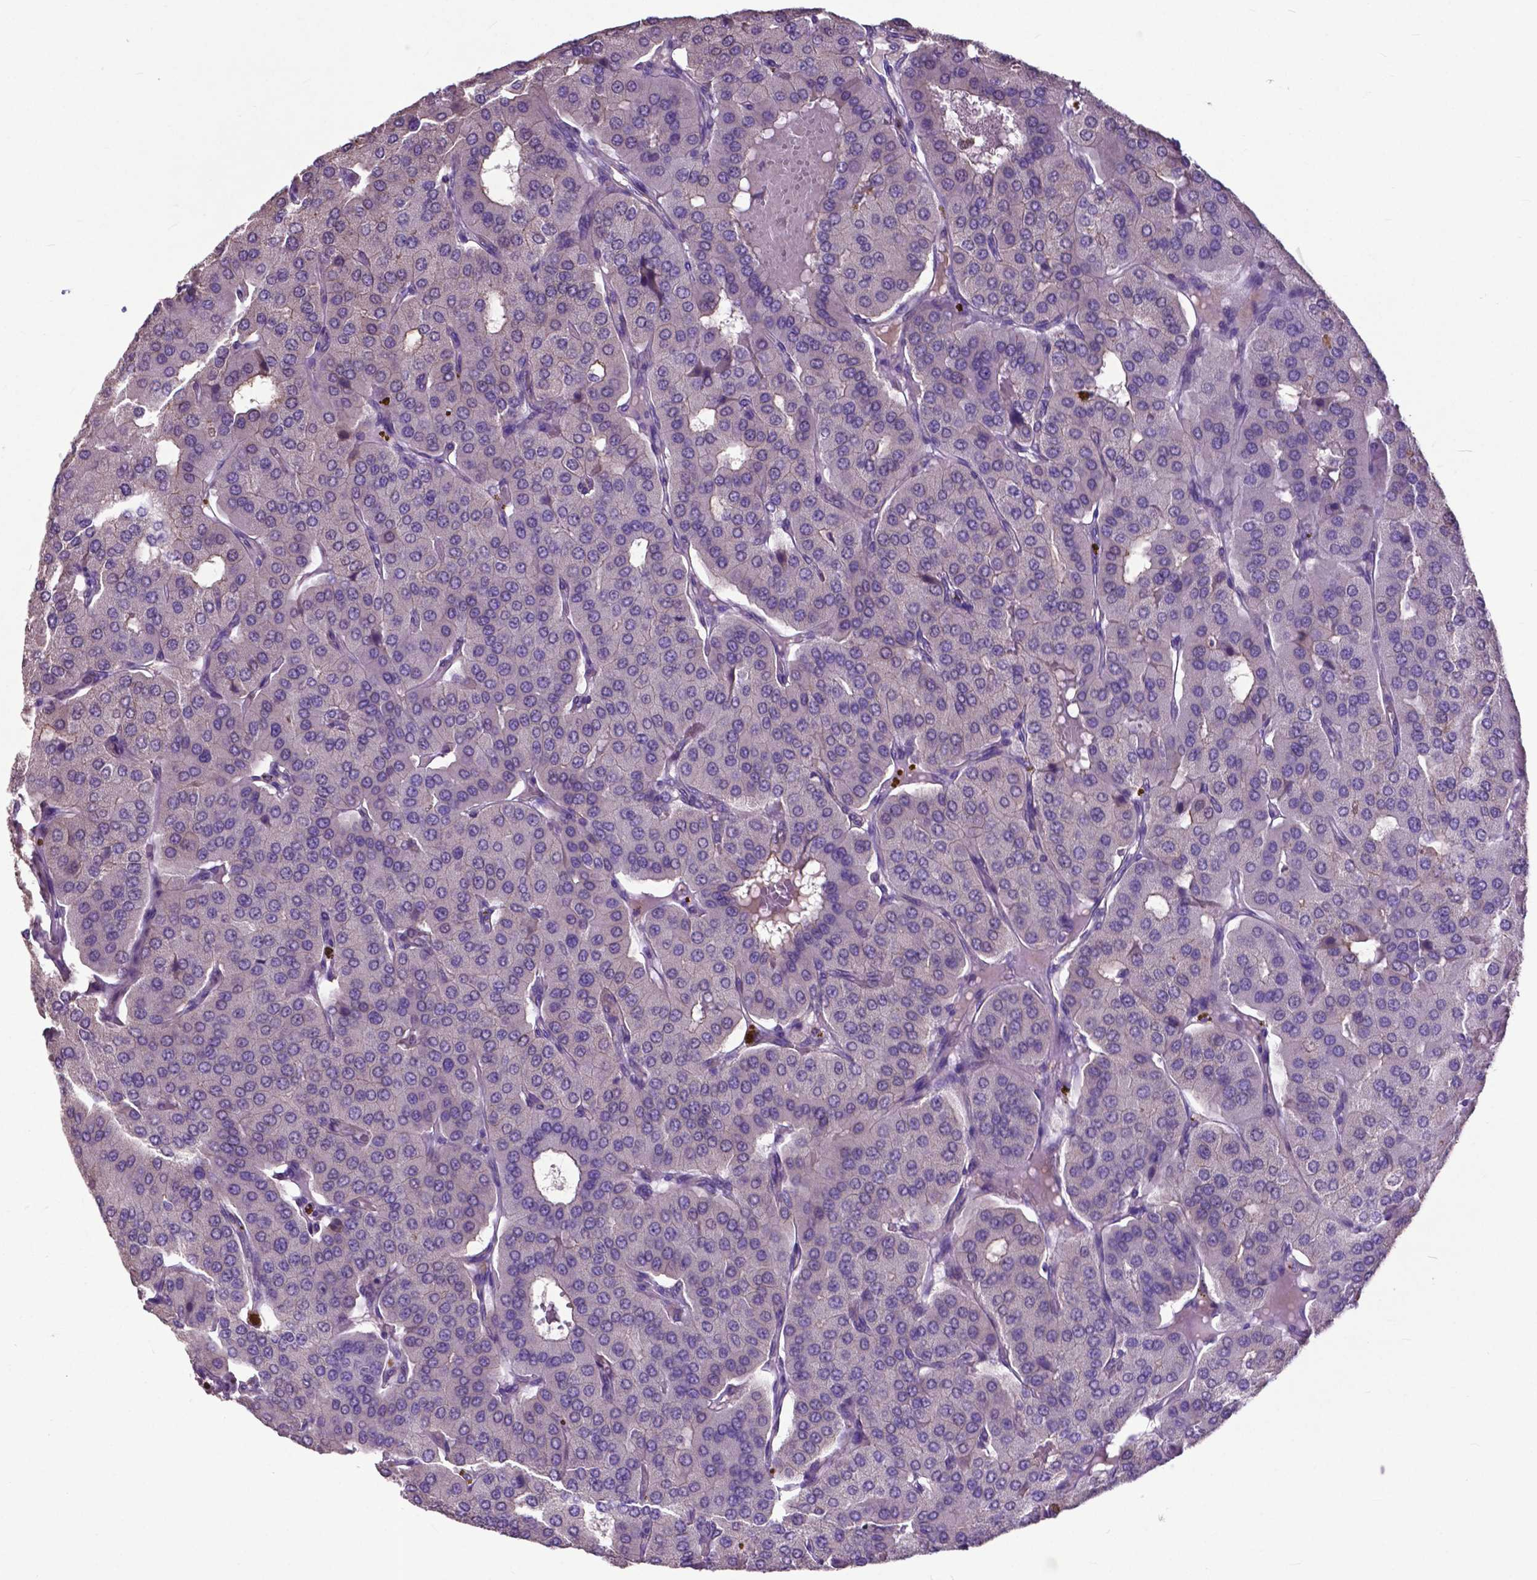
{"staining": {"intensity": "negative", "quantity": "none", "location": "none"}, "tissue": "parathyroid gland", "cell_type": "Glandular cells", "image_type": "normal", "snomed": [{"axis": "morphology", "description": "Normal tissue, NOS"}, {"axis": "morphology", "description": "Adenoma, NOS"}, {"axis": "topography", "description": "Parathyroid gland"}], "caption": "A photomicrograph of parathyroid gland stained for a protein demonstrates no brown staining in glandular cells.", "gene": "PDLIM1", "patient": {"sex": "female", "age": 86}}